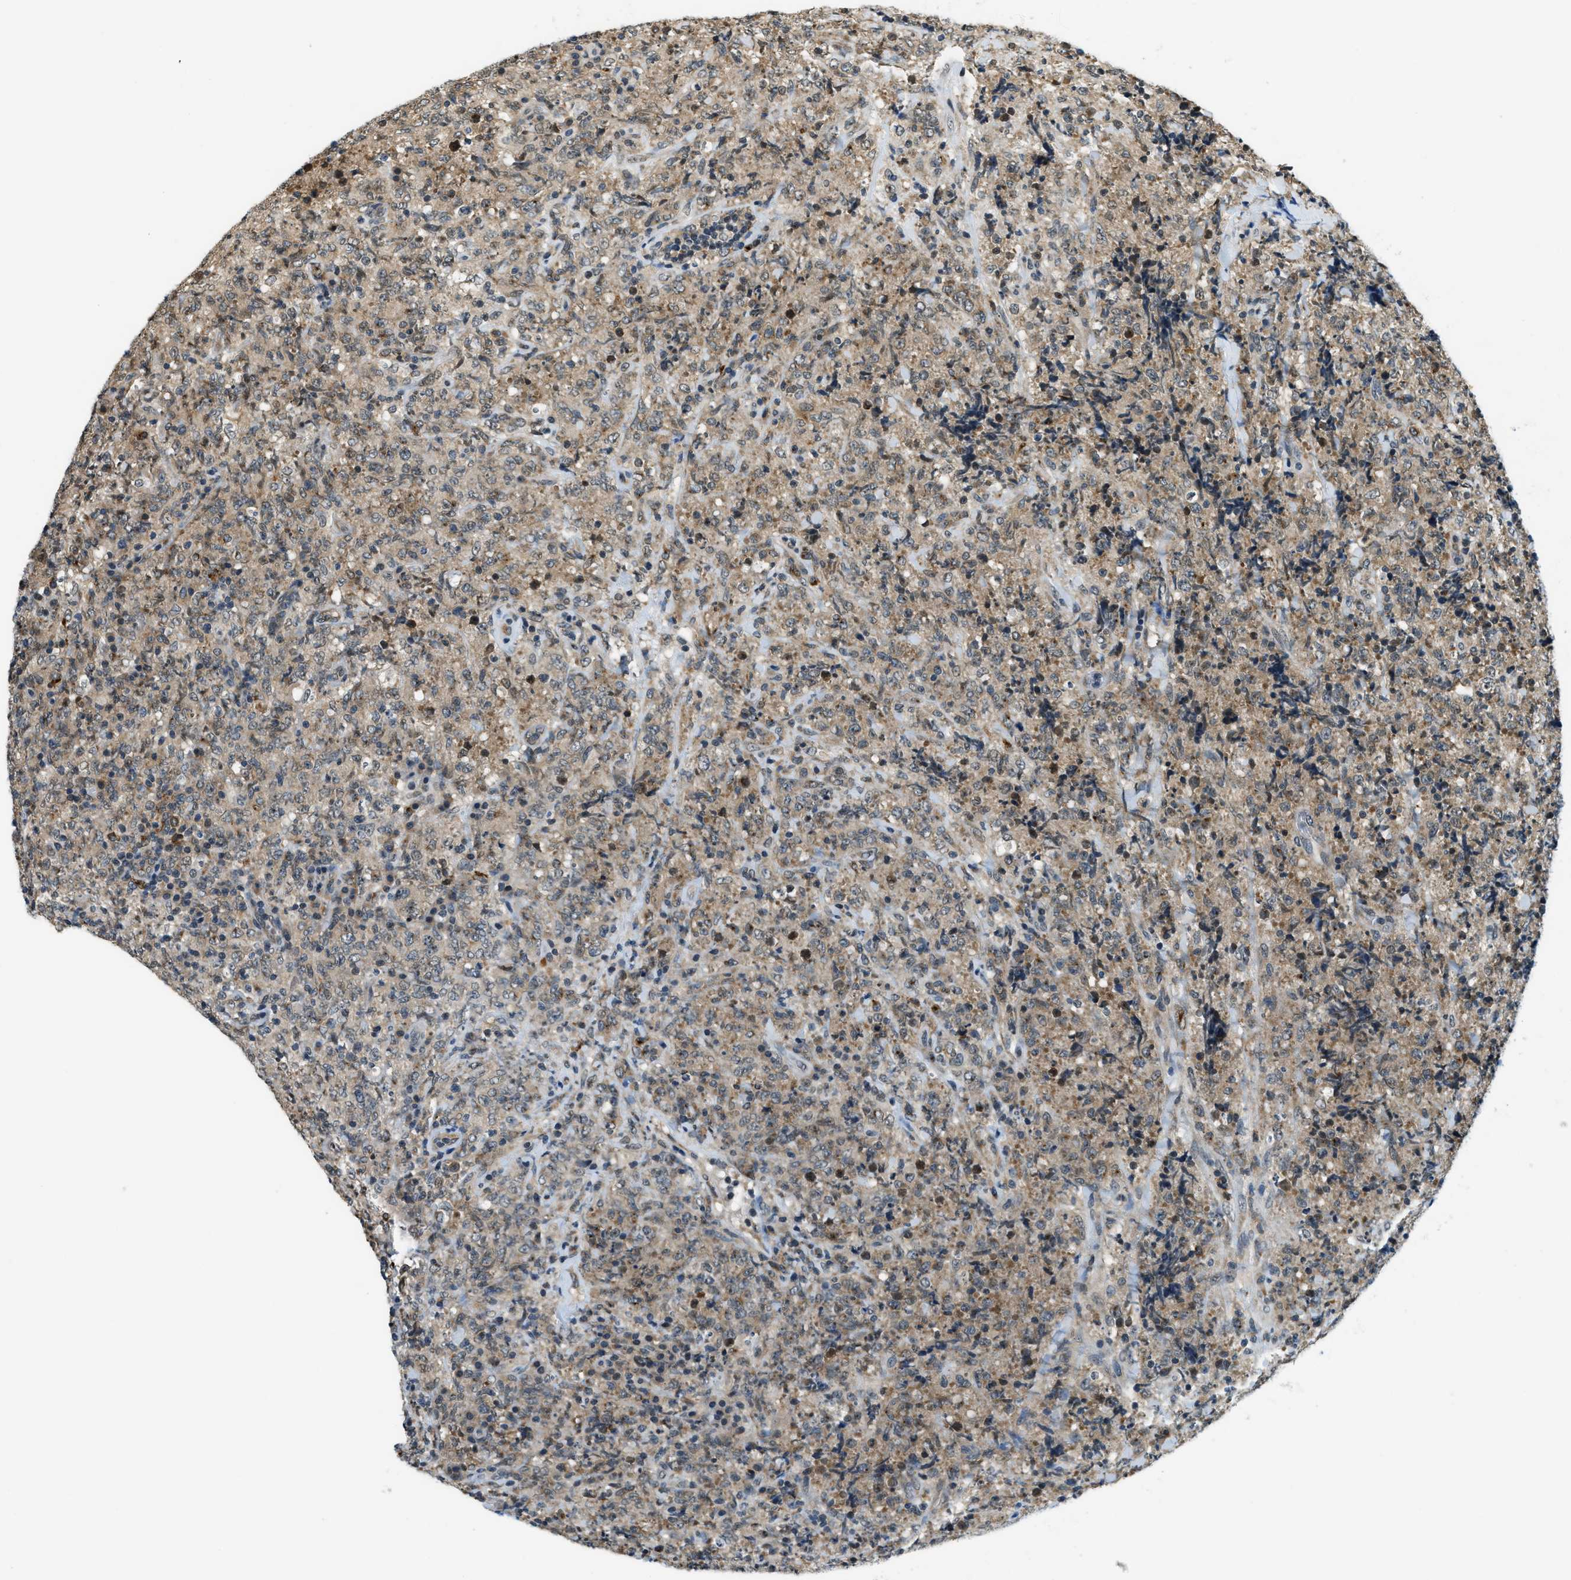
{"staining": {"intensity": "weak", "quantity": ">75%", "location": "cytoplasmic/membranous"}, "tissue": "lymphoma", "cell_type": "Tumor cells", "image_type": "cancer", "snomed": [{"axis": "morphology", "description": "Malignant lymphoma, non-Hodgkin's type, High grade"}, {"axis": "topography", "description": "Tonsil"}], "caption": "About >75% of tumor cells in human lymphoma exhibit weak cytoplasmic/membranous protein positivity as visualized by brown immunohistochemical staining.", "gene": "RAB11FIP1", "patient": {"sex": "female", "age": 36}}